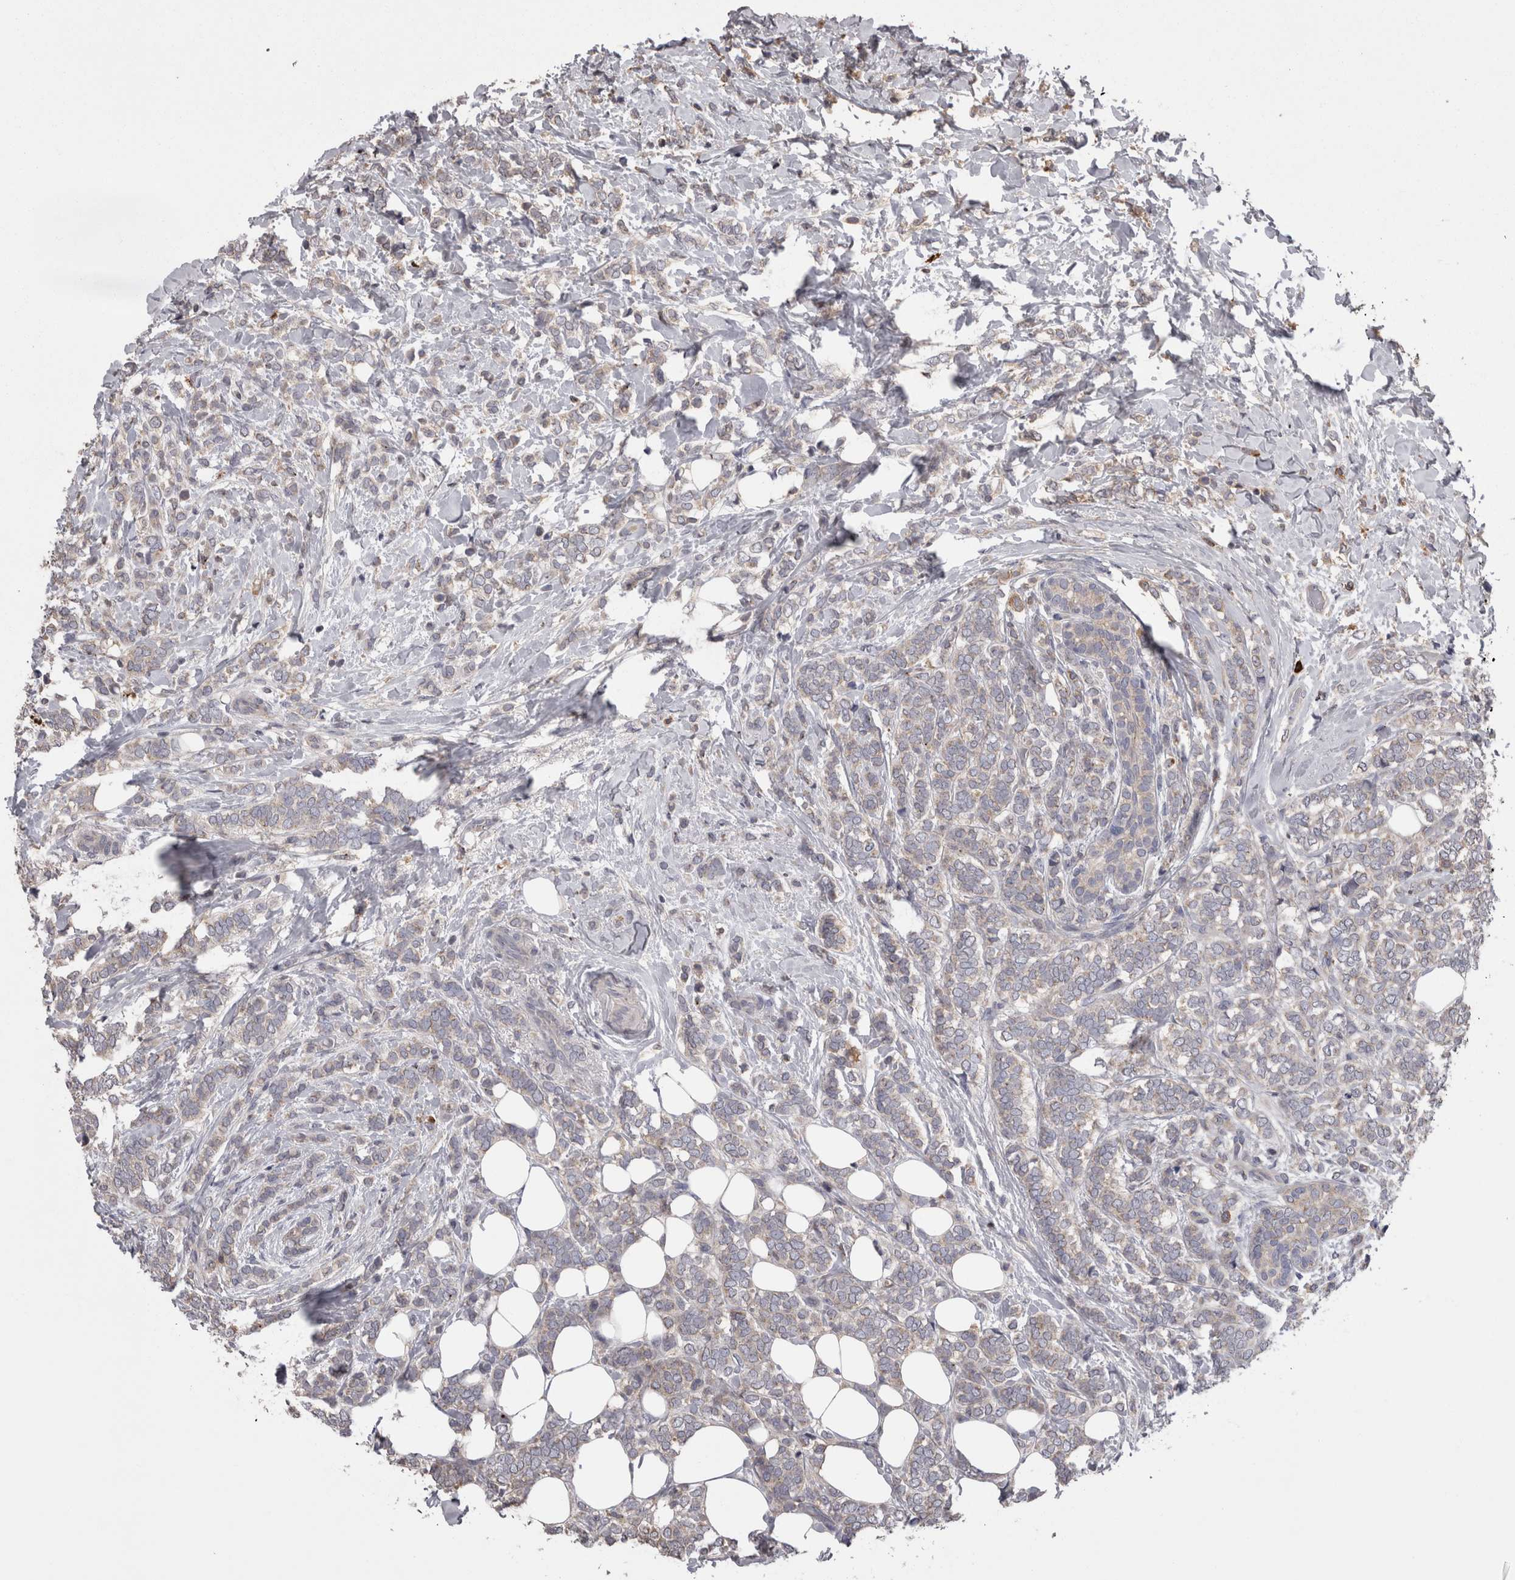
{"staining": {"intensity": "moderate", "quantity": "<25%", "location": "cytoplasmic/membranous"}, "tissue": "breast cancer", "cell_type": "Tumor cells", "image_type": "cancer", "snomed": [{"axis": "morphology", "description": "Lobular carcinoma"}, {"axis": "topography", "description": "Breast"}], "caption": "An immunohistochemistry photomicrograph of neoplastic tissue is shown. Protein staining in brown shows moderate cytoplasmic/membranous positivity in breast cancer within tumor cells.", "gene": "PCM1", "patient": {"sex": "female", "age": 50}}